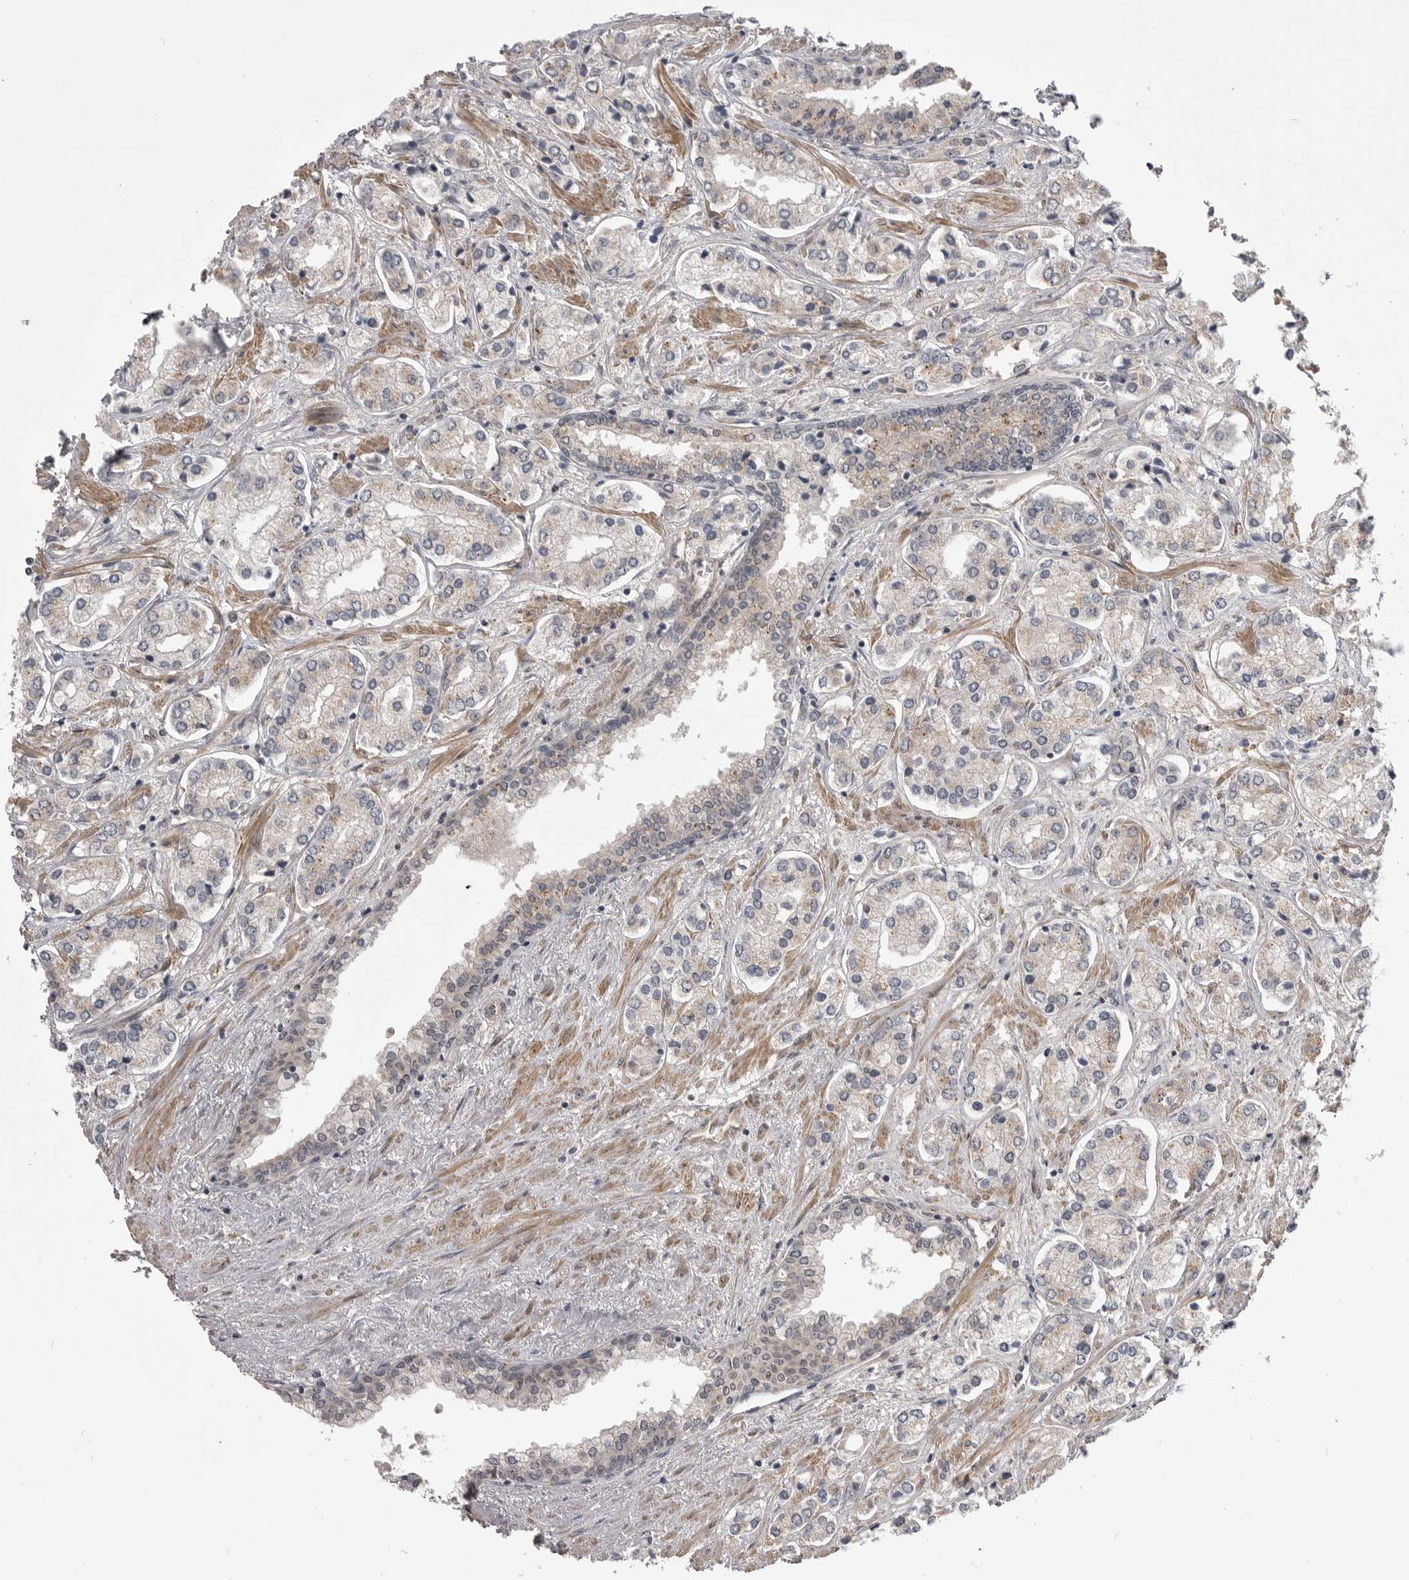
{"staining": {"intensity": "negative", "quantity": "none", "location": "none"}, "tissue": "prostate cancer", "cell_type": "Tumor cells", "image_type": "cancer", "snomed": [{"axis": "morphology", "description": "Adenocarcinoma, High grade"}, {"axis": "topography", "description": "Prostate"}], "caption": "Immunohistochemistry histopathology image of neoplastic tissue: human high-grade adenocarcinoma (prostate) stained with DAB displays no significant protein expression in tumor cells. (DAB (3,3'-diaminobenzidine) immunohistochemistry visualized using brightfield microscopy, high magnification).", "gene": "PDCL", "patient": {"sex": "male", "age": 66}}